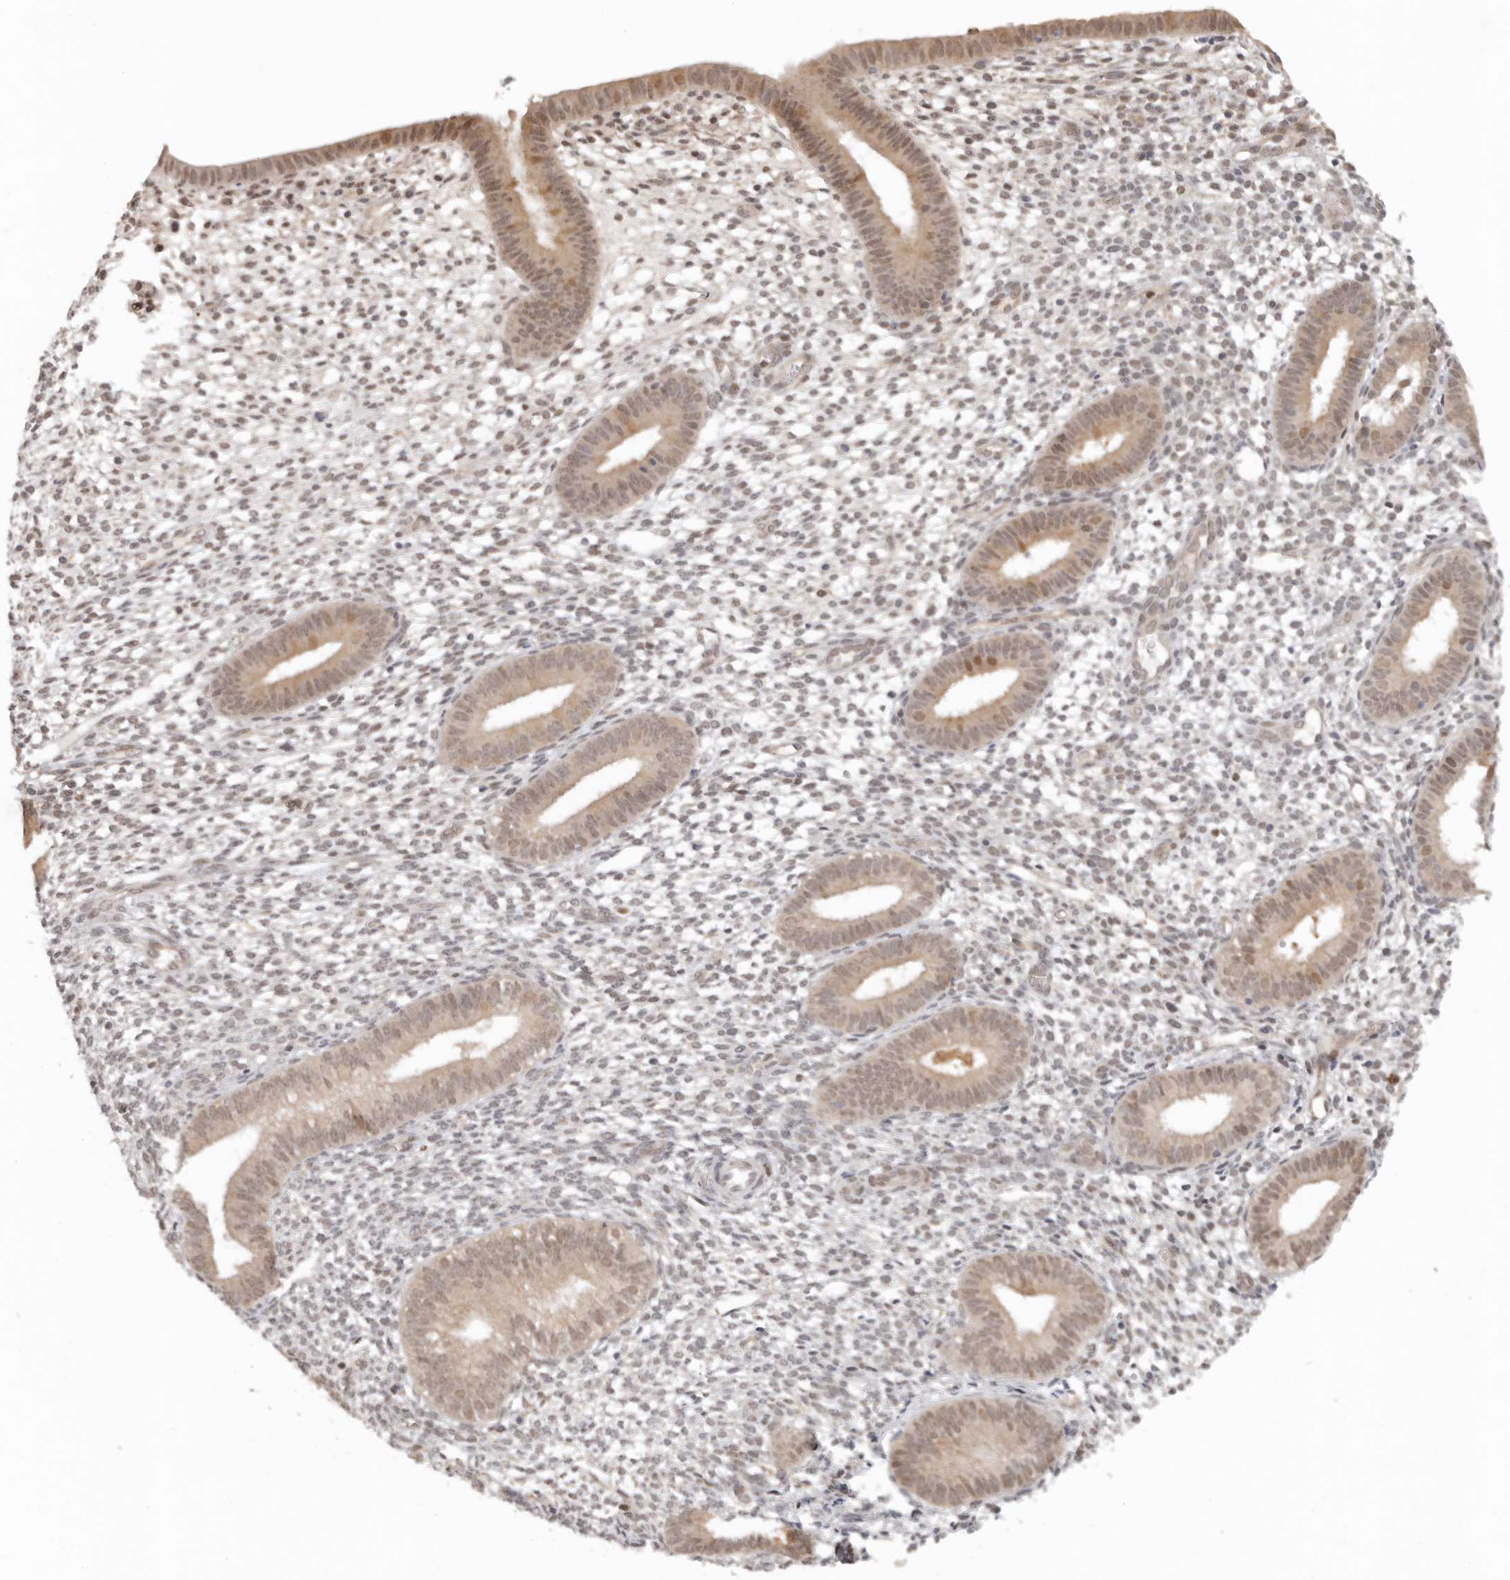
{"staining": {"intensity": "weak", "quantity": "25%-75%", "location": "nuclear"}, "tissue": "endometrium", "cell_type": "Cells in endometrial stroma", "image_type": "normal", "snomed": [{"axis": "morphology", "description": "Normal tissue, NOS"}, {"axis": "topography", "description": "Endometrium"}], "caption": "A histopathology image of endometrium stained for a protein exhibits weak nuclear brown staining in cells in endometrial stroma.", "gene": "LARP7", "patient": {"sex": "female", "age": 46}}